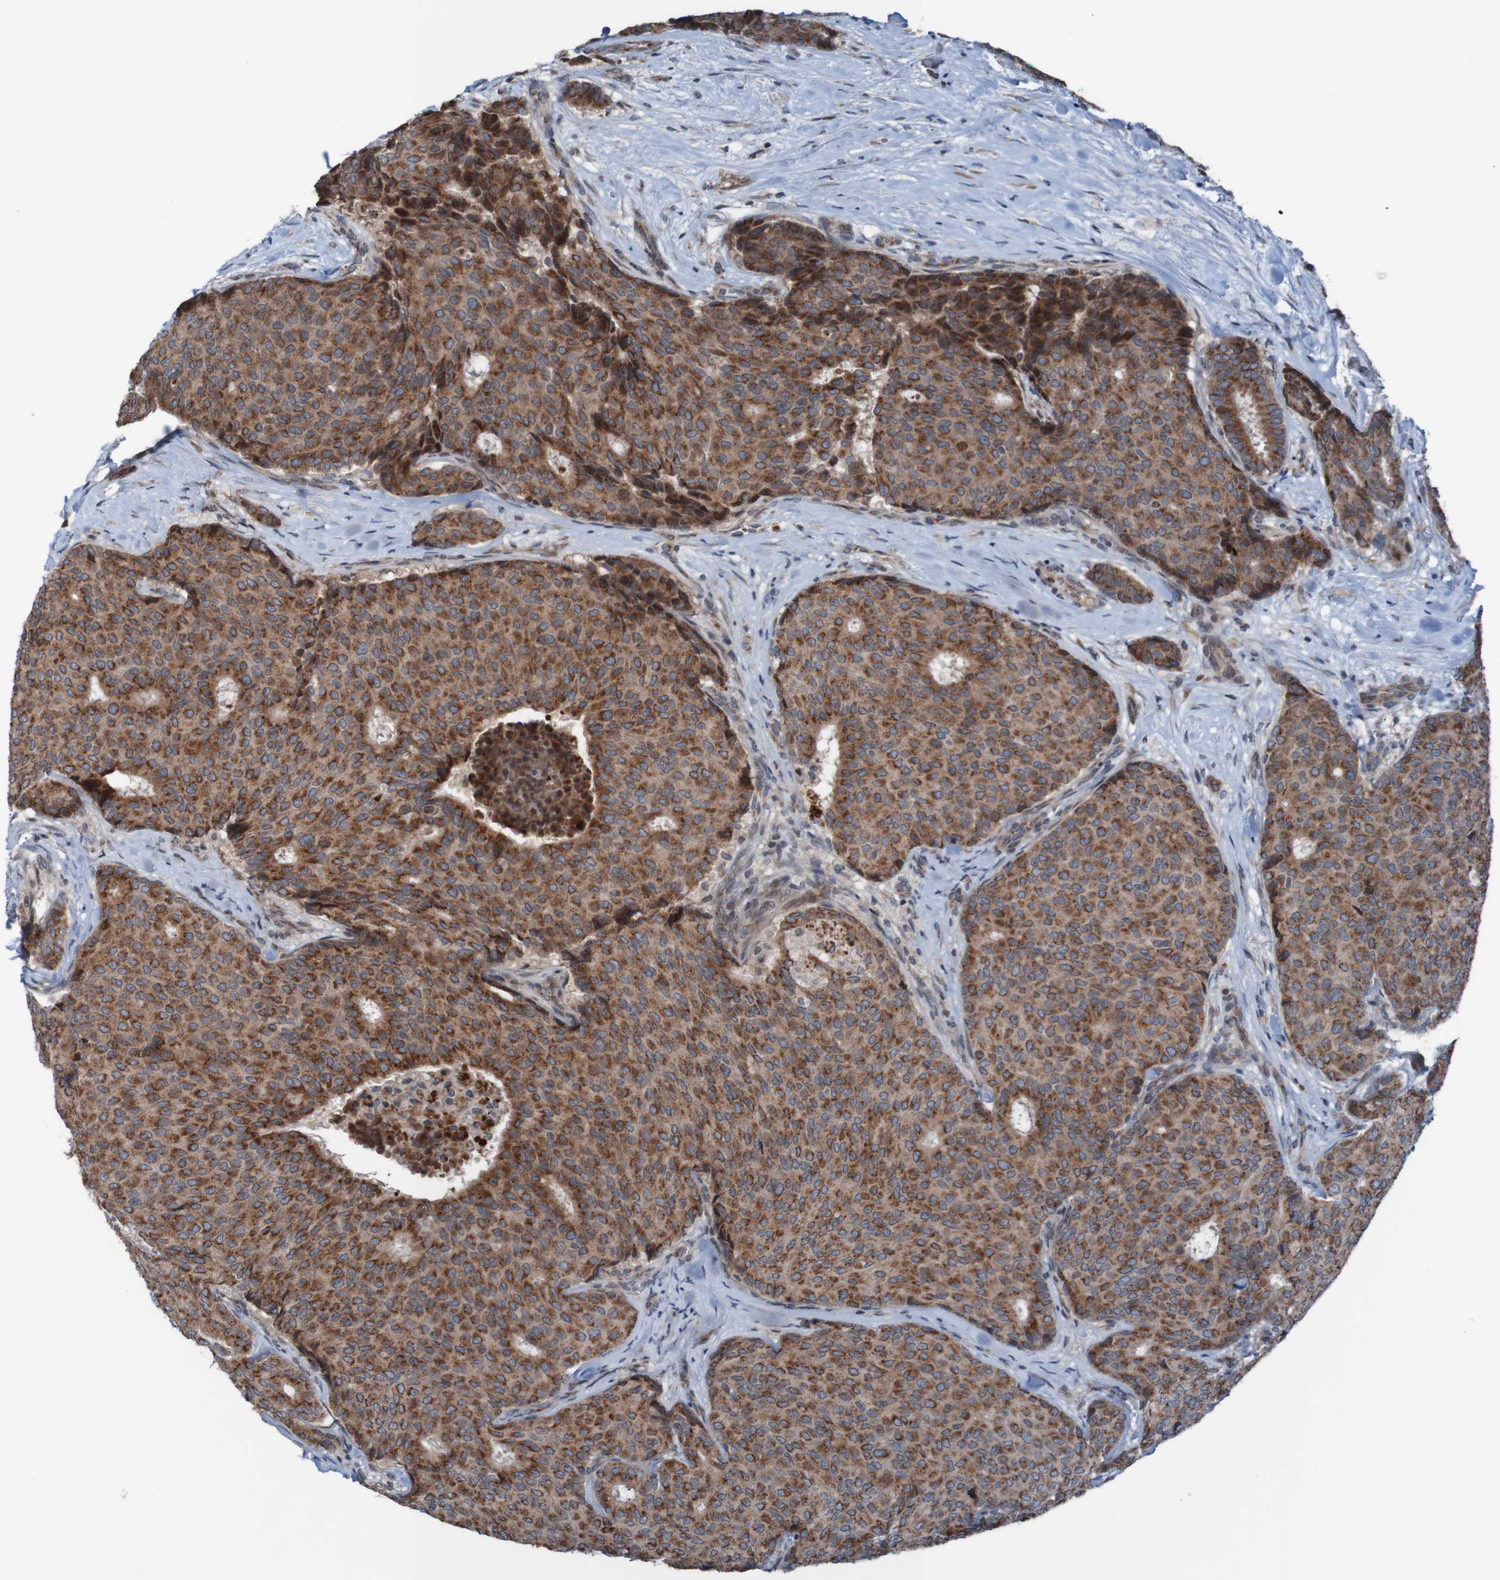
{"staining": {"intensity": "strong", "quantity": ">75%", "location": "cytoplasmic/membranous"}, "tissue": "breast cancer", "cell_type": "Tumor cells", "image_type": "cancer", "snomed": [{"axis": "morphology", "description": "Duct carcinoma"}, {"axis": "topography", "description": "Breast"}], "caption": "Infiltrating ductal carcinoma (breast) stained with immunohistochemistry (IHC) exhibits strong cytoplasmic/membranous positivity in about >75% of tumor cells.", "gene": "UNG", "patient": {"sex": "female", "age": 75}}